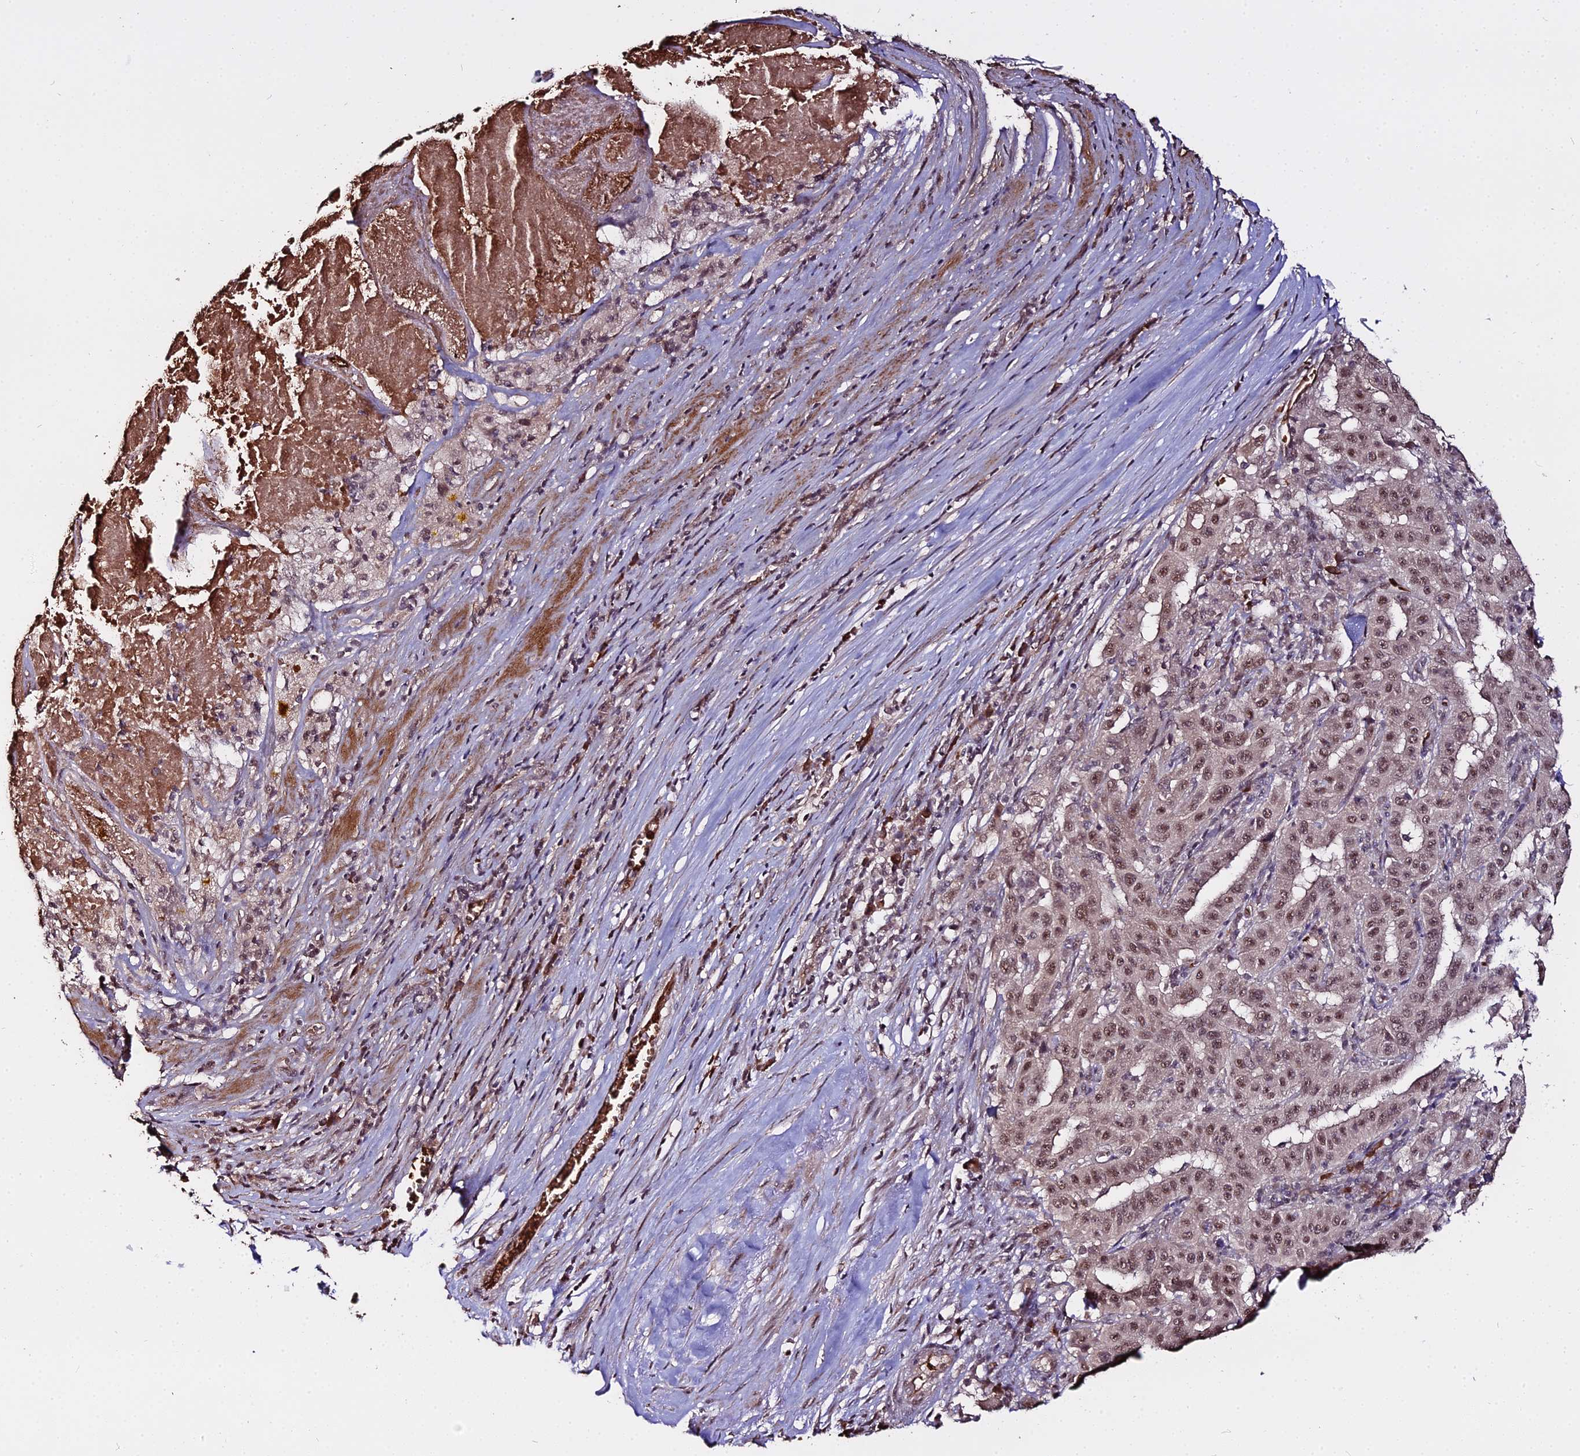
{"staining": {"intensity": "moderate", "quantity": ">75%", "location": "cytoplasmic/membranous,nuclear"}, "tissue": "pancreatic cancer", "cell_type": "Tumor cells", "image_type": "cancer", "snomed": [{"axis": "morphology", "description": "Adenocarcinoma, NOS"}, {"axis": "topography", "description": "Pancreas"}], "caption": "Tumor cells demonstrate medium levels of moderate cytoplasmic/membranous and nuclear positivity in approximately >75% of cells in pancreatic cancer (adenocarcinoma). The staining is performed using DAB brown chromogen to label protein expression. The nuclei are counter-stained blue using hematoxylin.", "gene": "ZDBF2", "patient": {"sex": "male", "age": 63}}